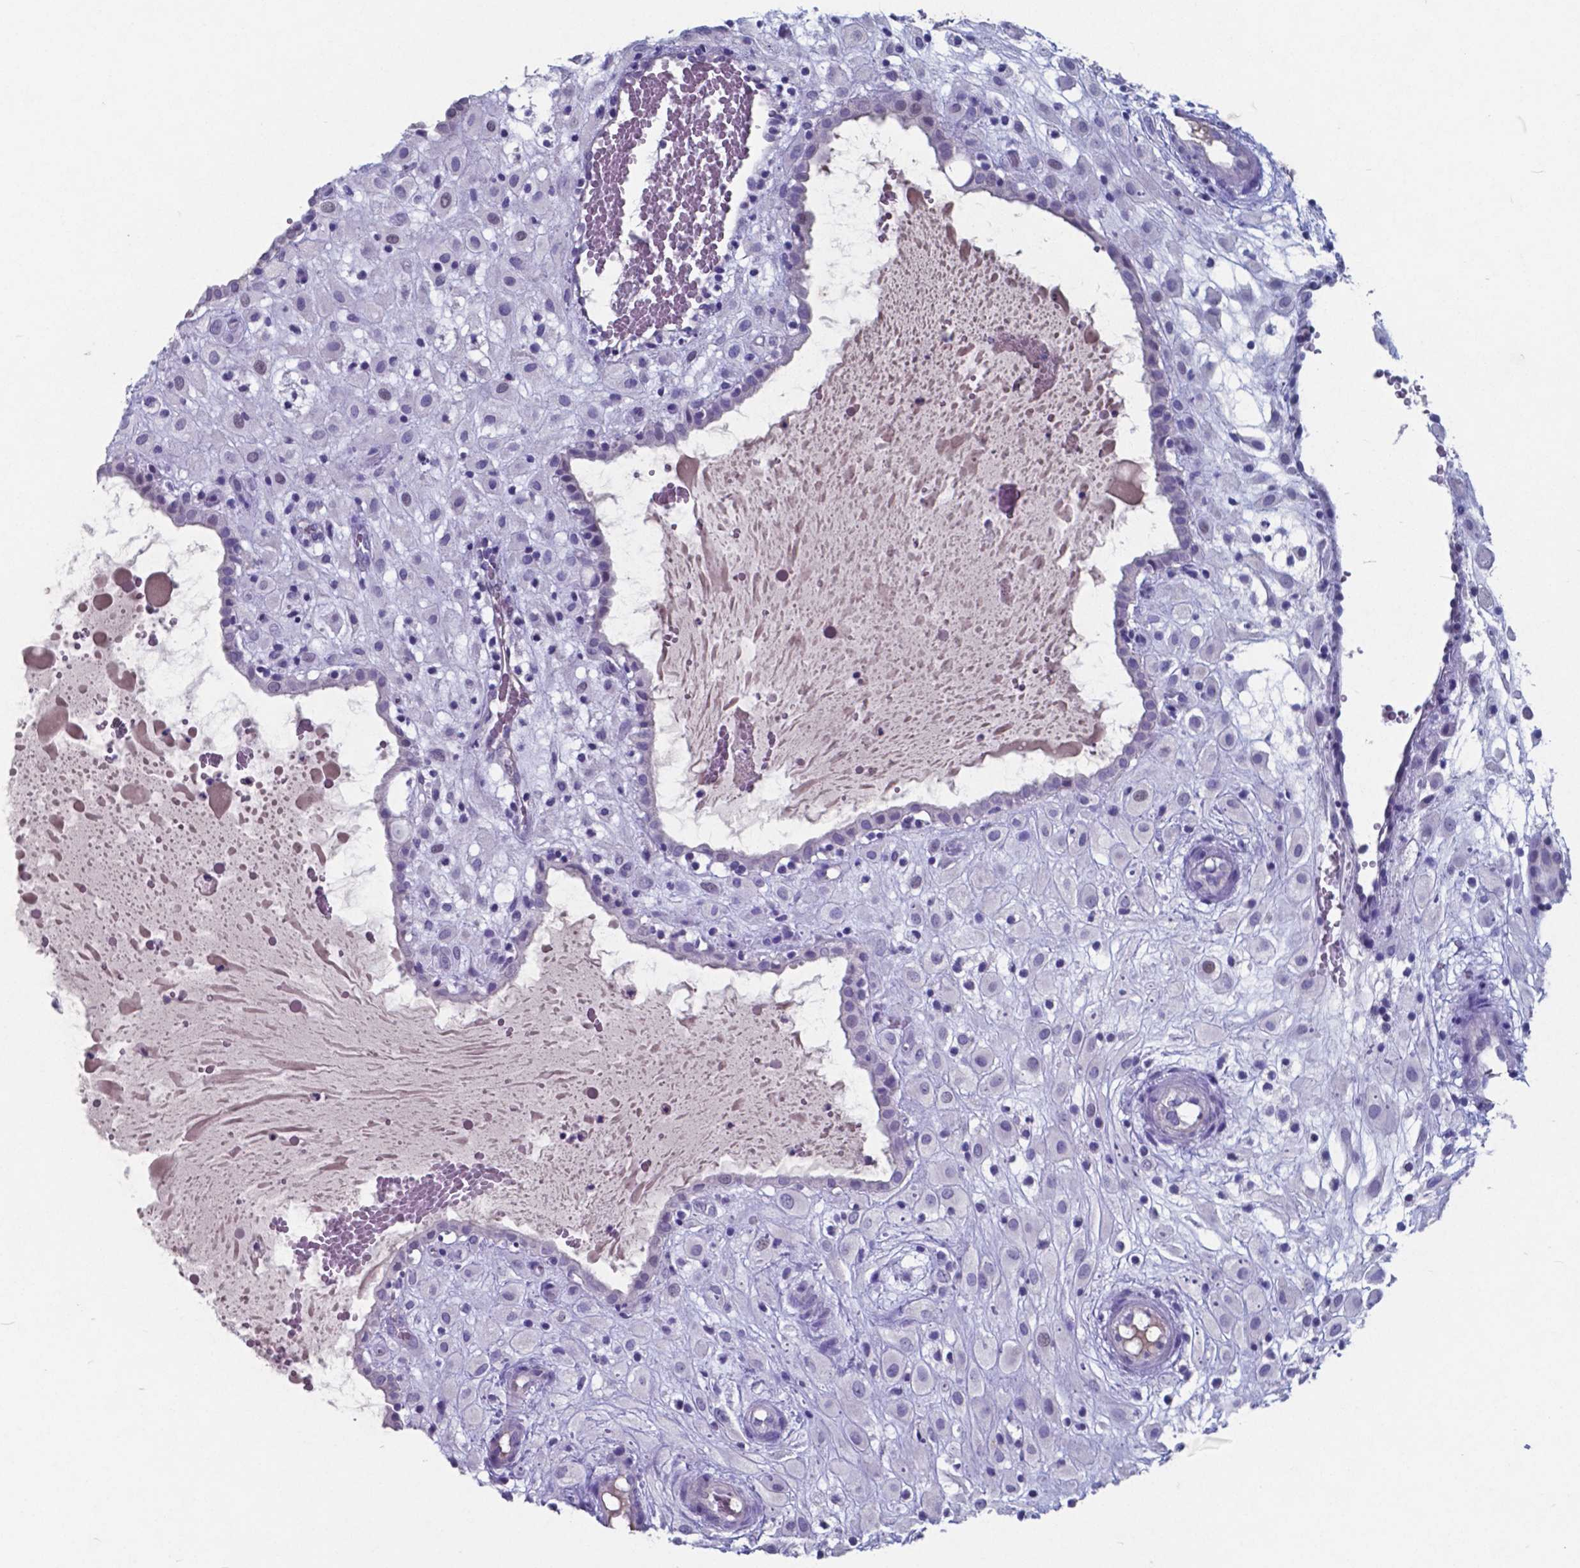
{"staining": {"intensity": "negative", "quantity": "none", "location": "none"}, "tissue": "placenta", "cell_type": "Decidual cells", "image_type": "normal", "snomed": [{"axis": "morphology", "description": "Normal tissue, NOS"}, {"axis": "topography", "description": "Placenta"}], "caption": "Decidual cells are negative for protein expression in benign human placenta. The staining is performed using DAB (3,3'-diaminobenzidine) brown chromogen with nuclei counter-stained in using hematoxylin.", "gene": "TTR", "patient": {"sex": "female", "age": 24}}